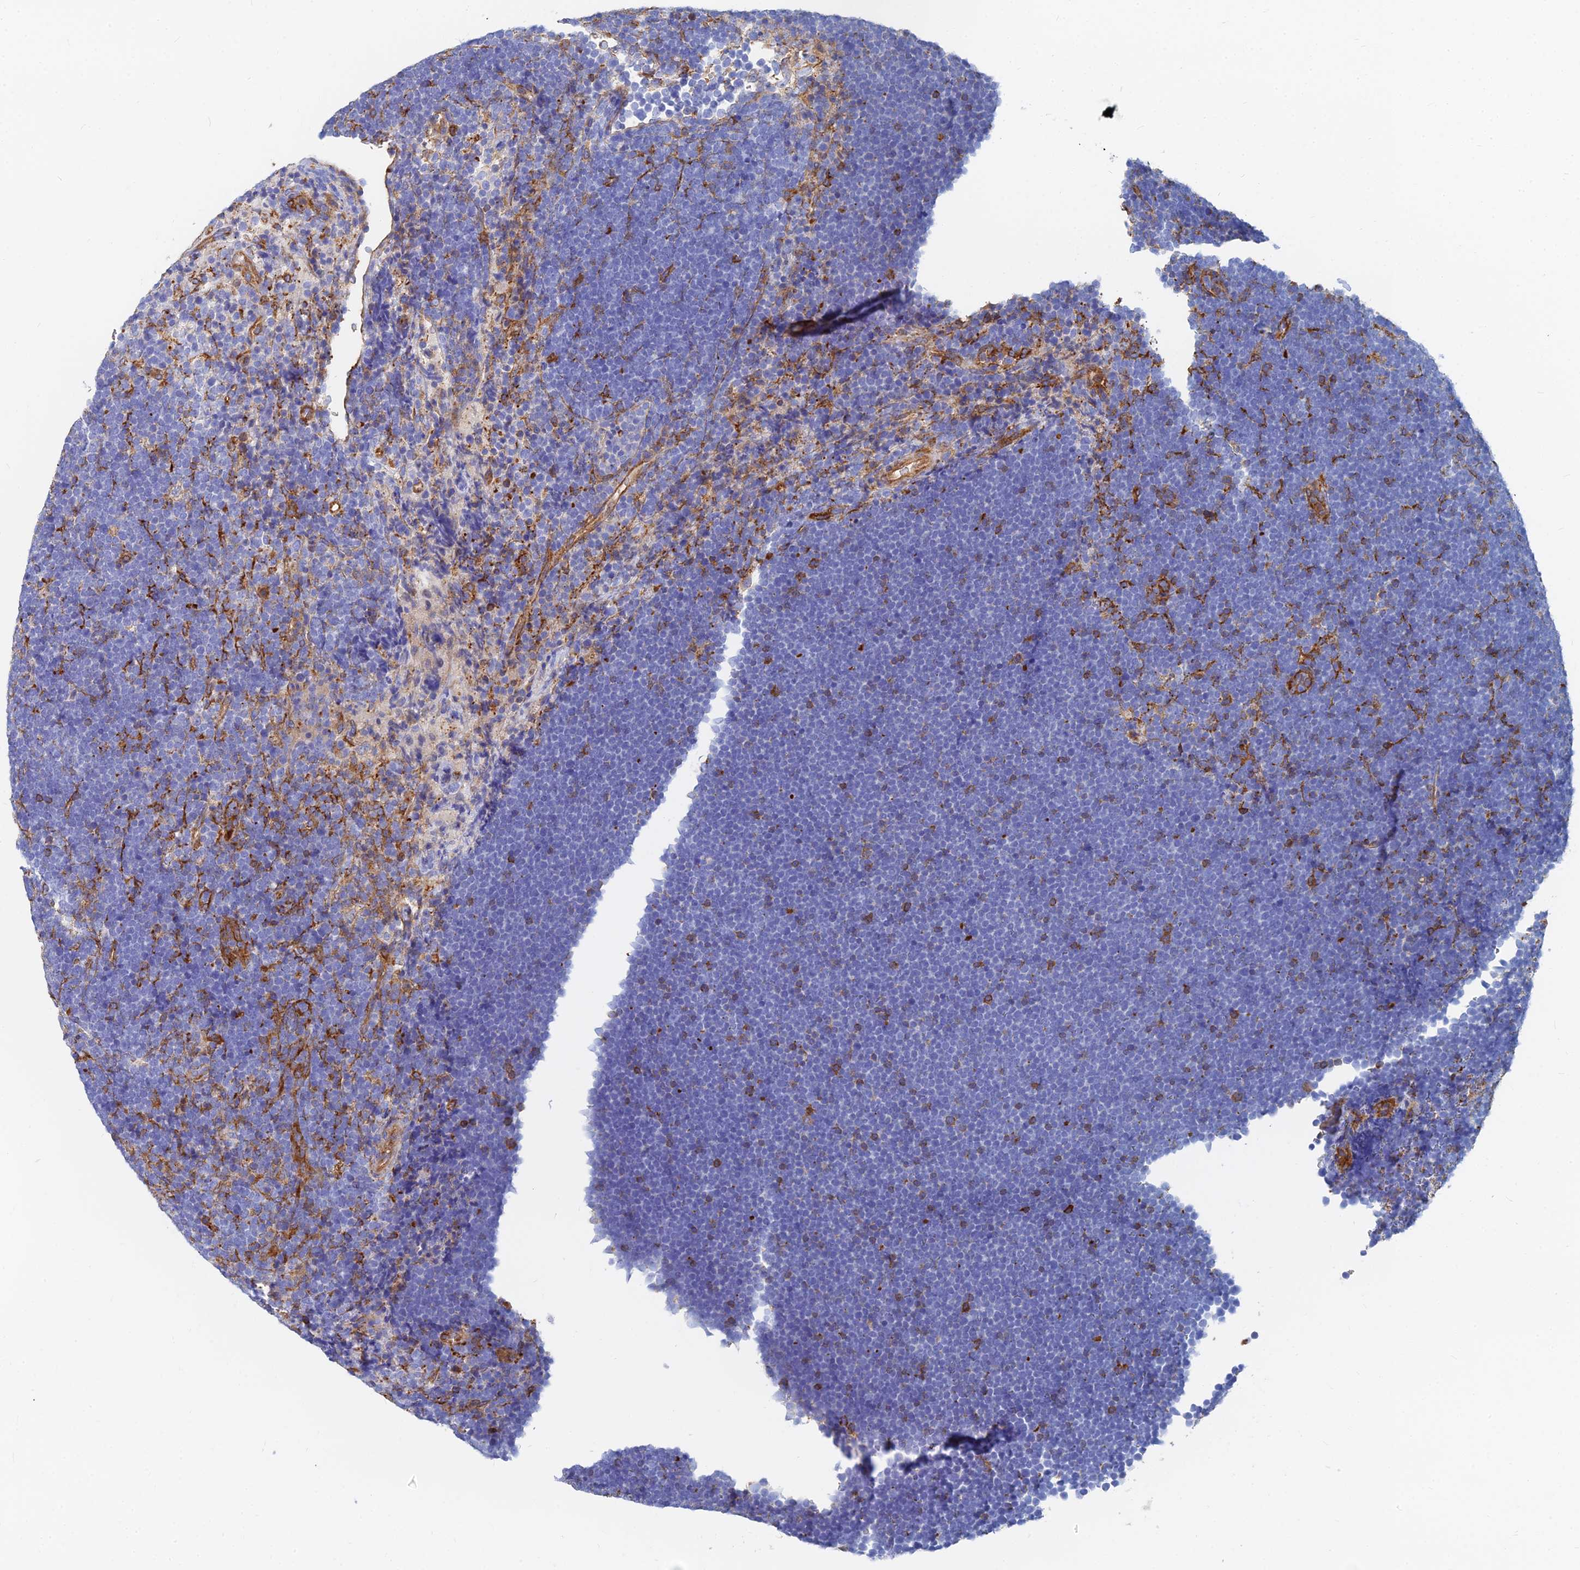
{"staining": {"intensity": "moderate", "quantity": "<25%", "location": "cytoplasmic/membranous"}, "tissue": "lymphoma", "cell_type": "Tumor cells", "image_type": "cancer", "snomed": [{"axis": "morphology", "description": "Malignant lymphoma, non-Hodgkin's type, High grade"}, {"axis": "topography", "description": "Lymph node"}], "caption": "This image reveals immunohistochemistry (IHC) staining of human high-grade malignant lymphoma, non-Hodgkin's type, with low moderate cytoplasmic/membranous staining in approximately <25% of tumor cells.", "gene": "GPR42", "patient": {"sex": "male", "age": 13}}